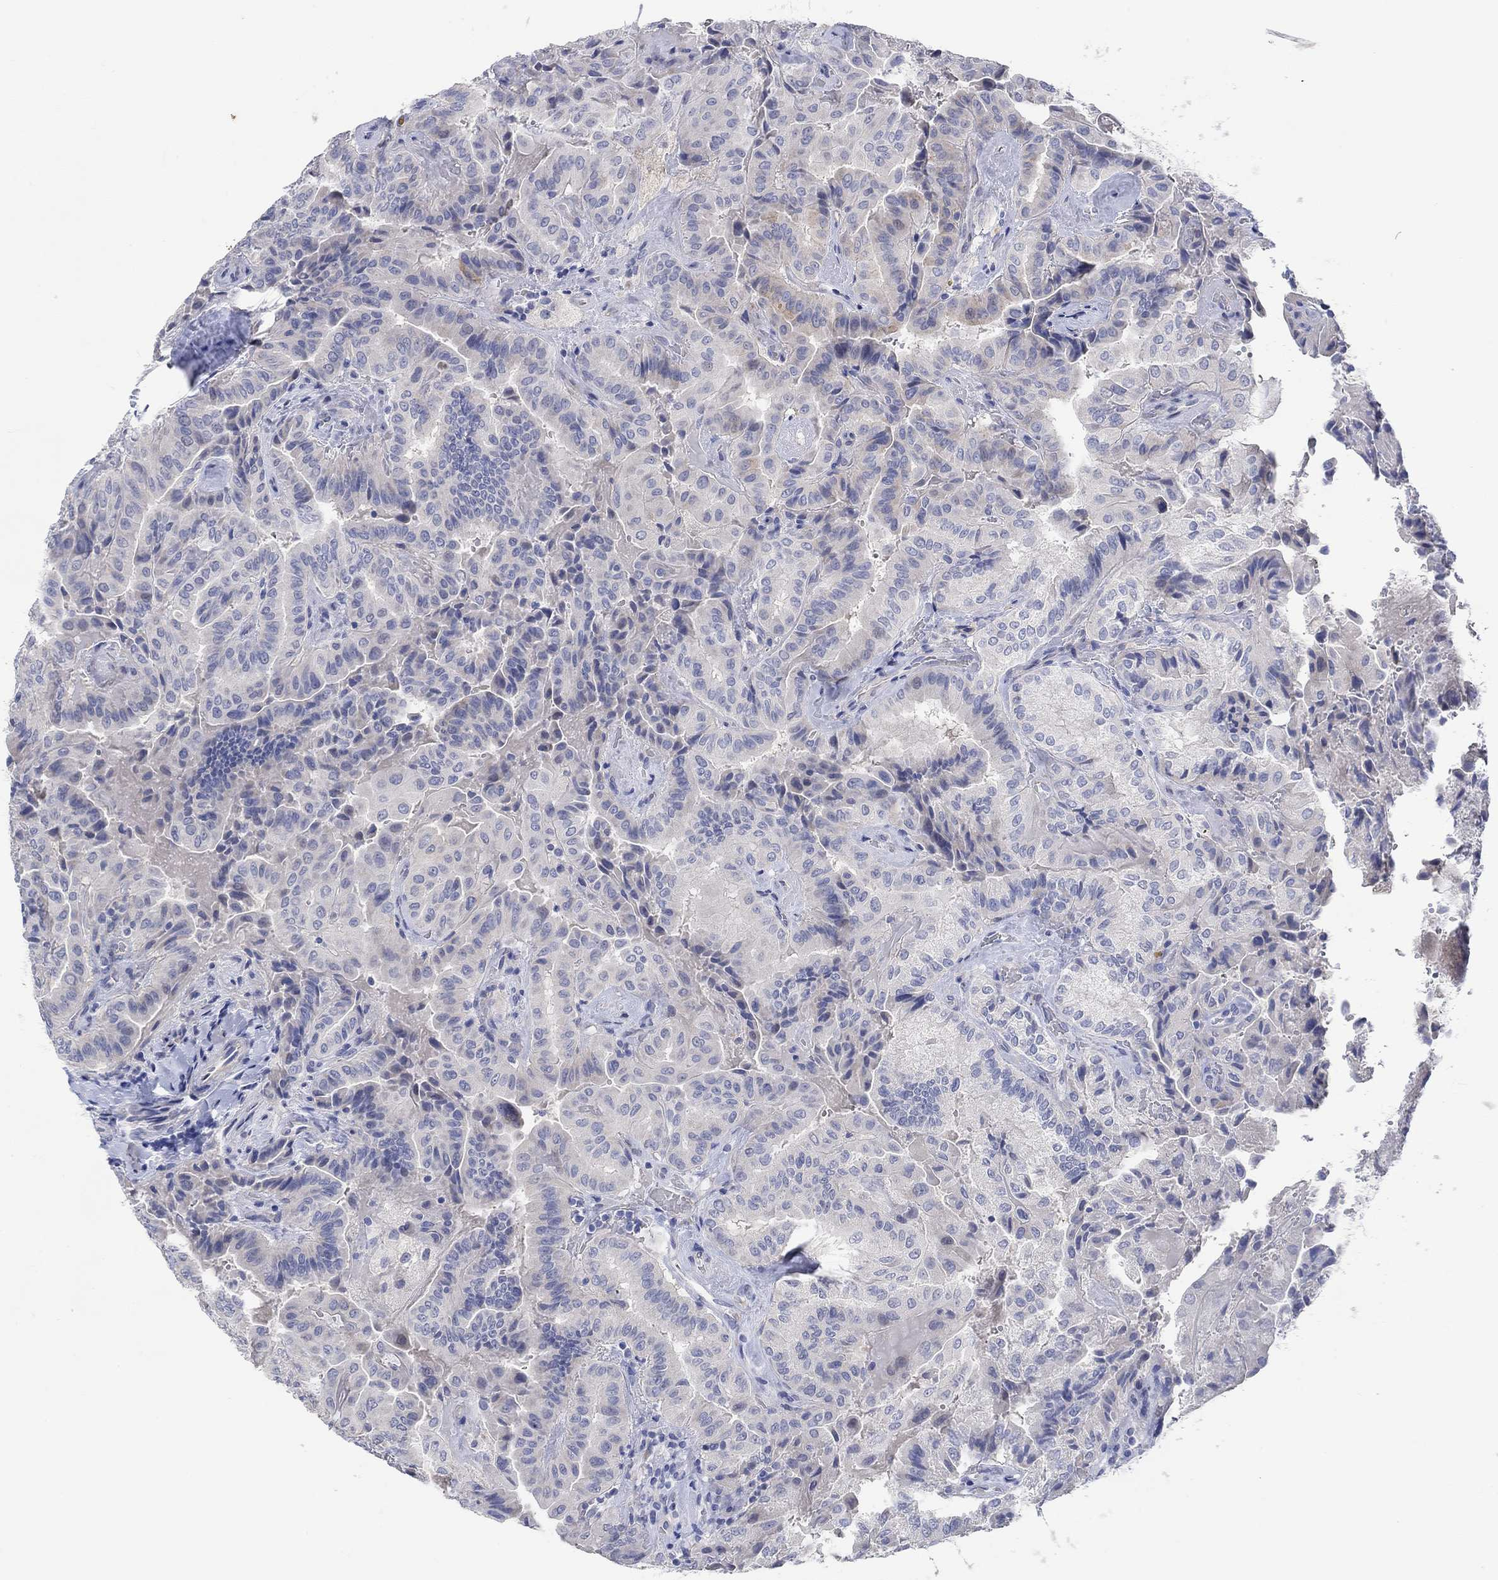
{"staining": {"intensity": "weak", "quantity": "<25%", "location": "cytoplasmic/membranous"}, "tissue": "thyroid cancer", "cell_type": "Tumor cells", "image_type": "cancer", "snomed": [{"axis": "morphology", "description": "Papillary adenocarcinoma, NOS"}, {"axis": "topography", "description": "Thyroid gland"}], "caption": "The image shows no significant positivity in tumor cells of thyroid papillary adenocarcinoma.", "gene": "DLK1", "patient": {"sex": "female", "age": 68}}